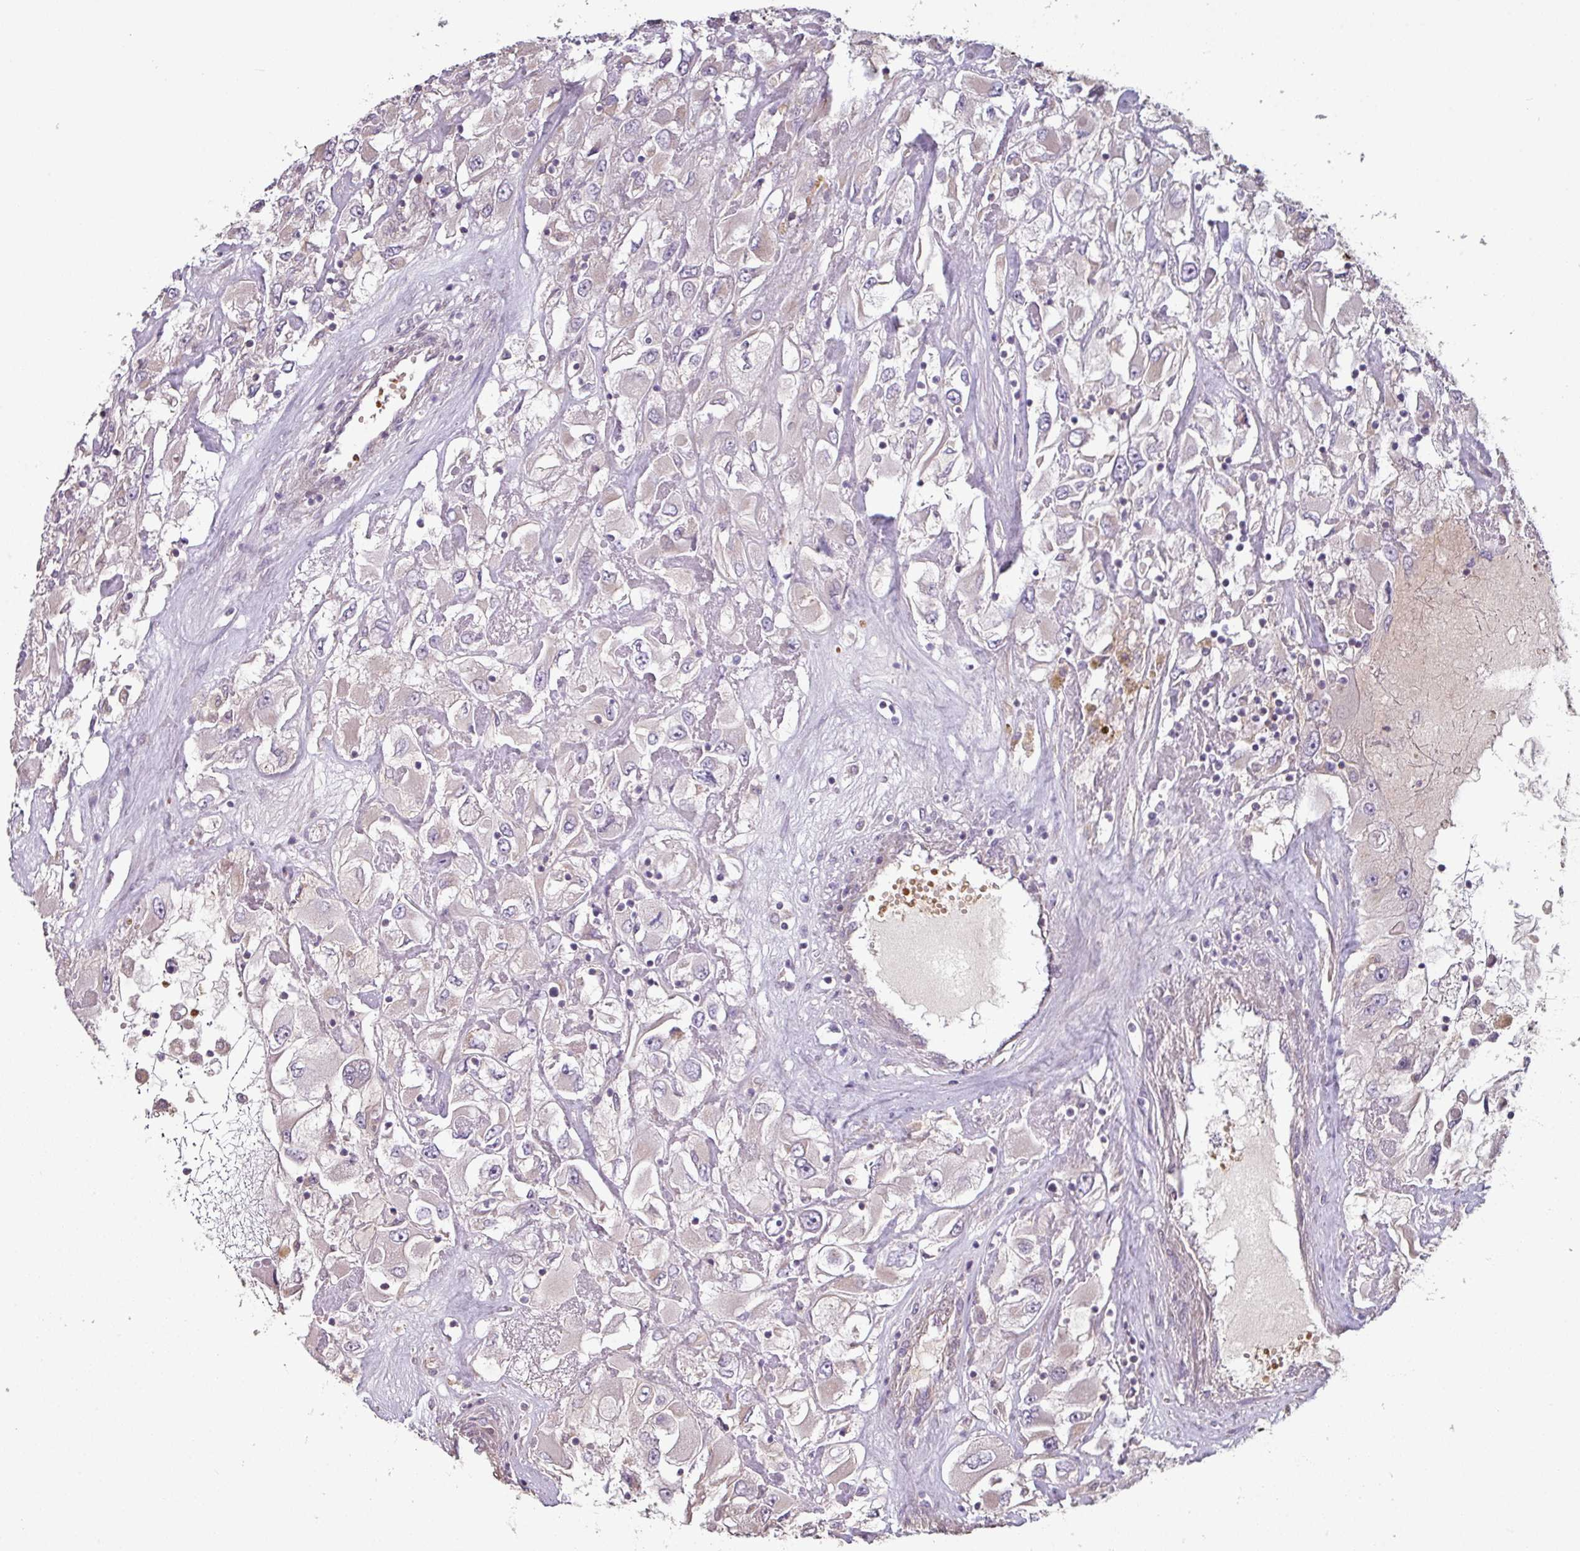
{"staining": {"intensity": "negative", "quantity": "none", "location": "none"}, "tissue": "renal cancer", "cell_type": "Tumor cells", "image_type": "cancer", "snomed": [{"axis": "morphology", "description": "Adenocarcinoma, NOS"}, {"axis": "topography", "description": "Kidney"}], "caption": "A high-resolution image shows immunohistochemistry (IHC) staining of renal adenocarcinoma, which demonstrates no significant positivity in tumor cells.", "gene": "NHSL2", "patient": {"sex": "female", "age": 52}}